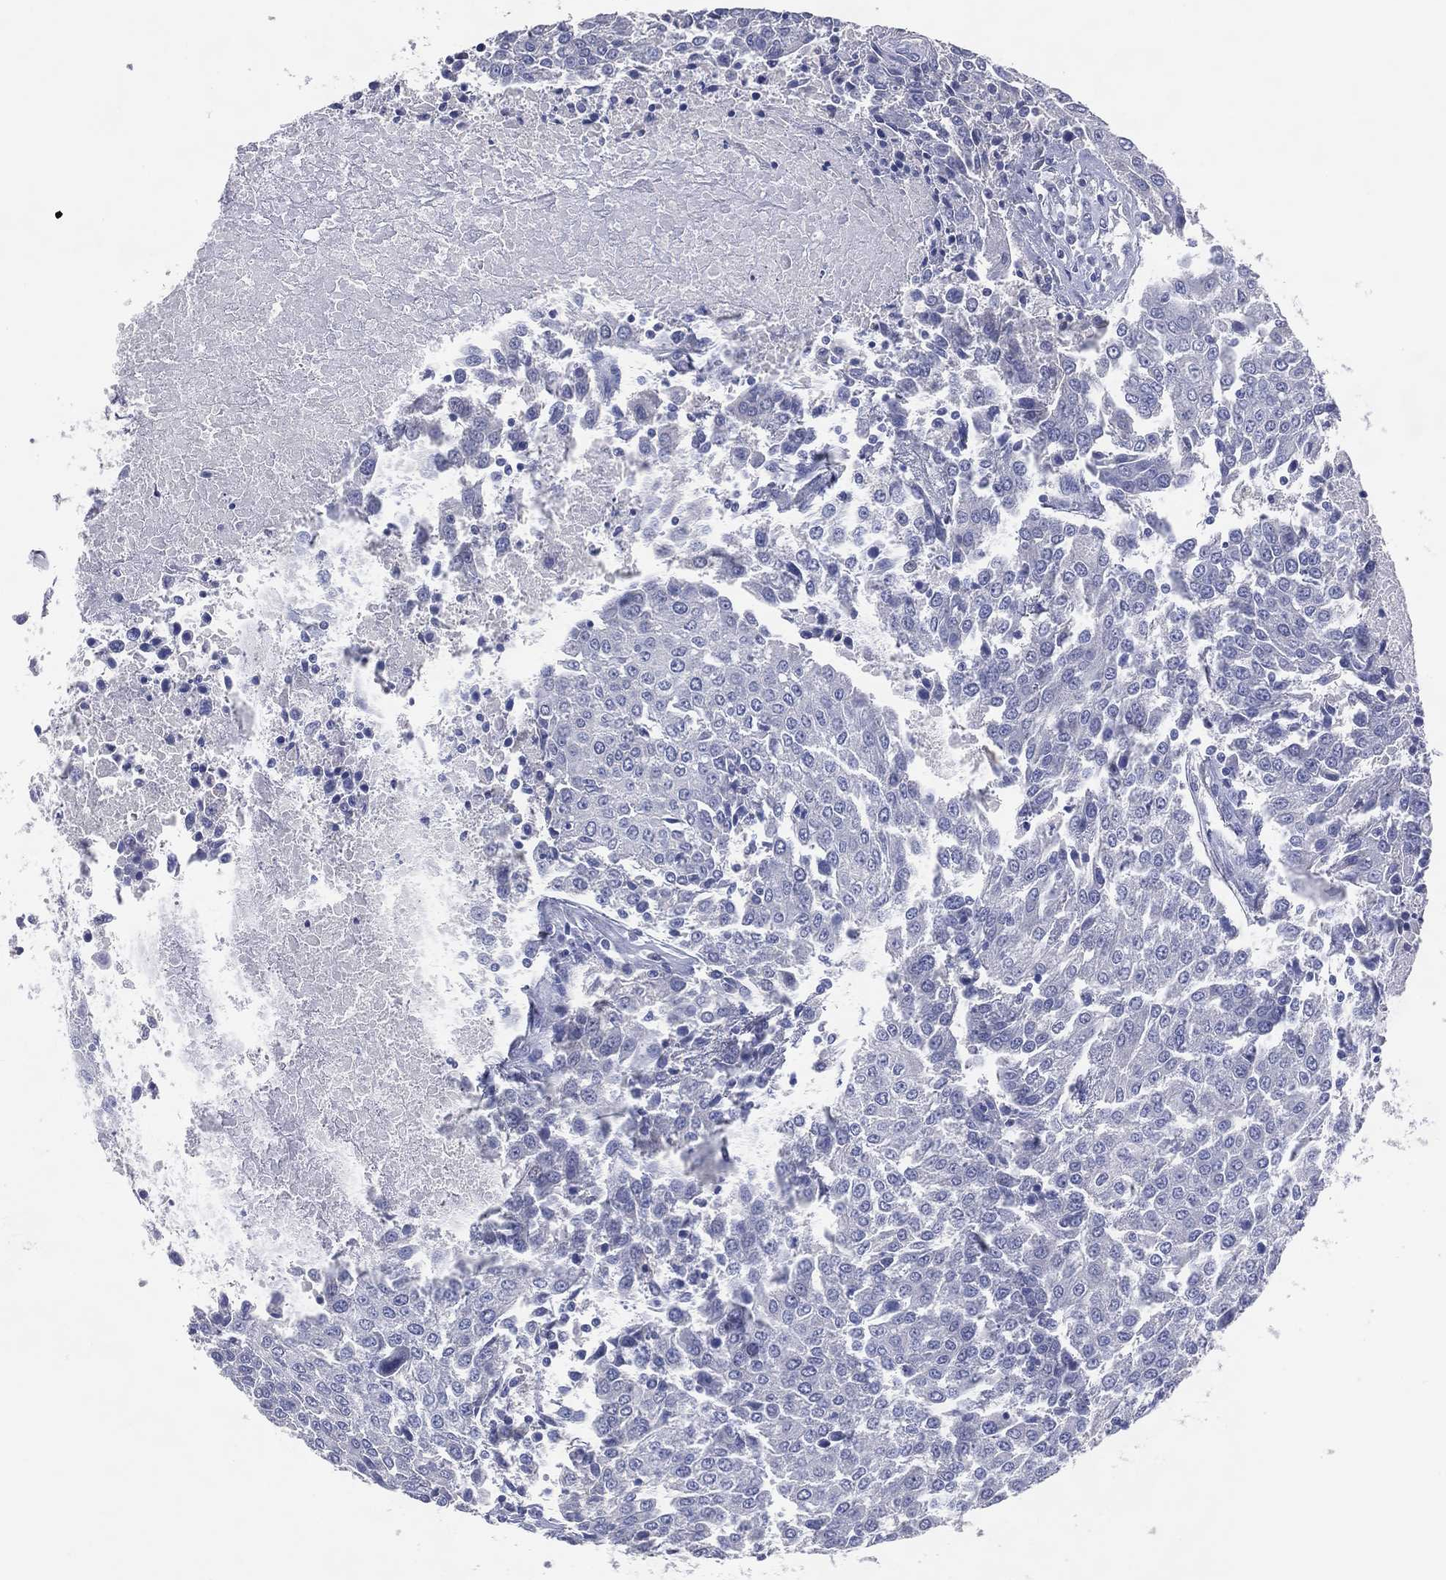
{"staining": {"intensity": "negative", "quantity": "none", "location": "none"}, "tissue": "urothelial cancer", "cell_type": "Tumor cells", "image_type": "cancer", "snomed": [{"axis": "morphology", "description": "Urothelial carcinoma, High grade"}, {"axis": "topography", "description": "Urinary bladder"}], "caption": "High-grade urothelial carcinoma stained for a protein using immunohistochemistry exhibits no expression tumor cells.", "gene": "DNAH6", "patient": {"sex": "female", "age": 85}}